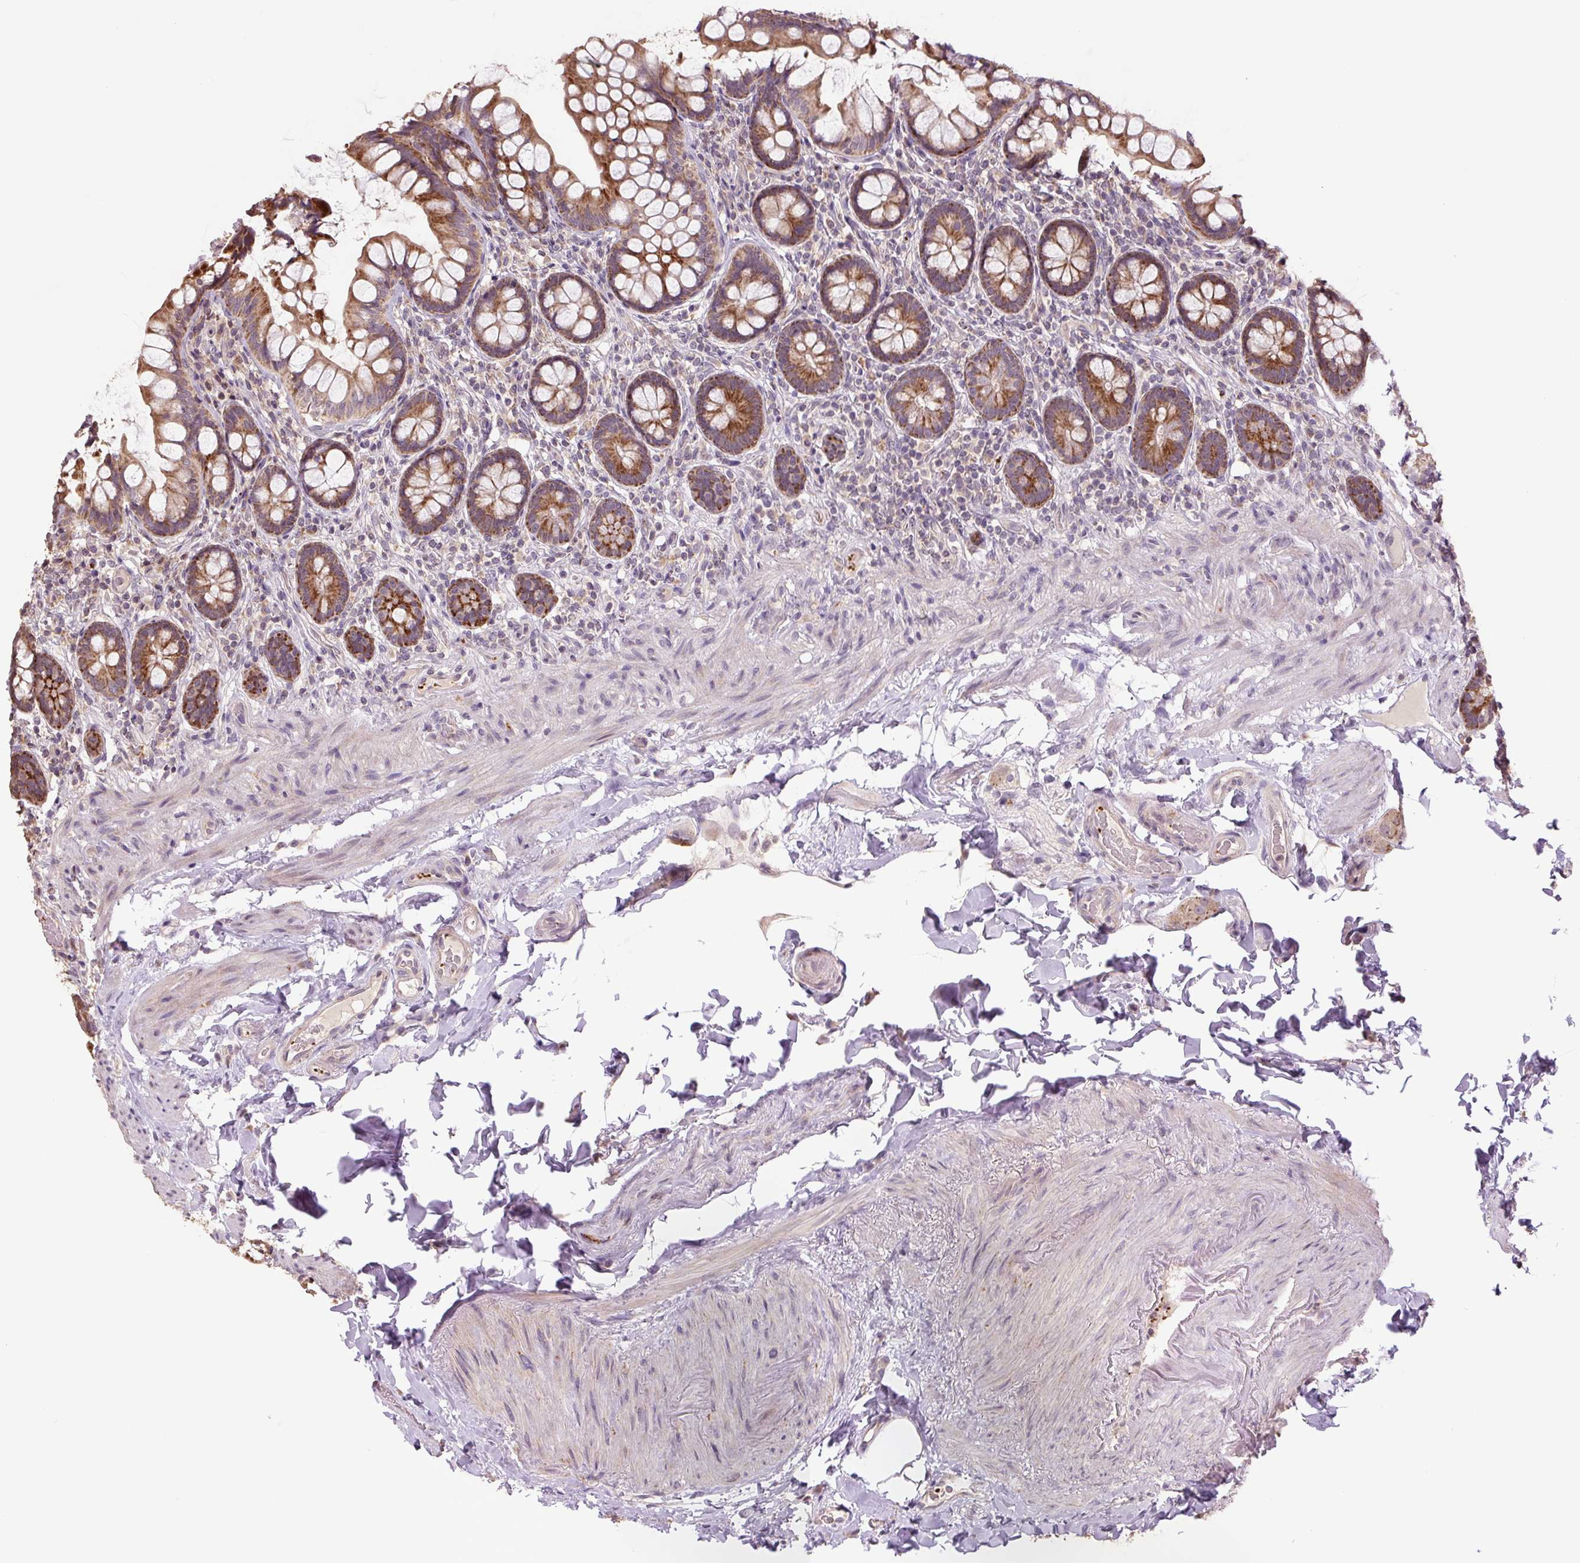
{"staining": {"intensity": "moderate", "quantity": ">75%", "location": "cytoplasmic/membranous"}, "tissue": "small intestine", "cell_type": "Glandular cells", "image_type": "normal", "snomed": [{"axis": "morphology", "description": "Normal tissue, NOS"}, {"axis": "topography", "description": "Small intestine"}], "caption": "A medium amount of moderate cytoplasmic/membranous staining is present in approximately >75% of glandular cells in unremarkable small intestine. The protein of interest is stained brown, and the nuclei are stained in blue (DAB (3,3'-diaminobenzidine) IHC with brightfield microscopy, high magnification).", "gene": "TMEM160", "patient": {"sex": "male", "age": 70}}